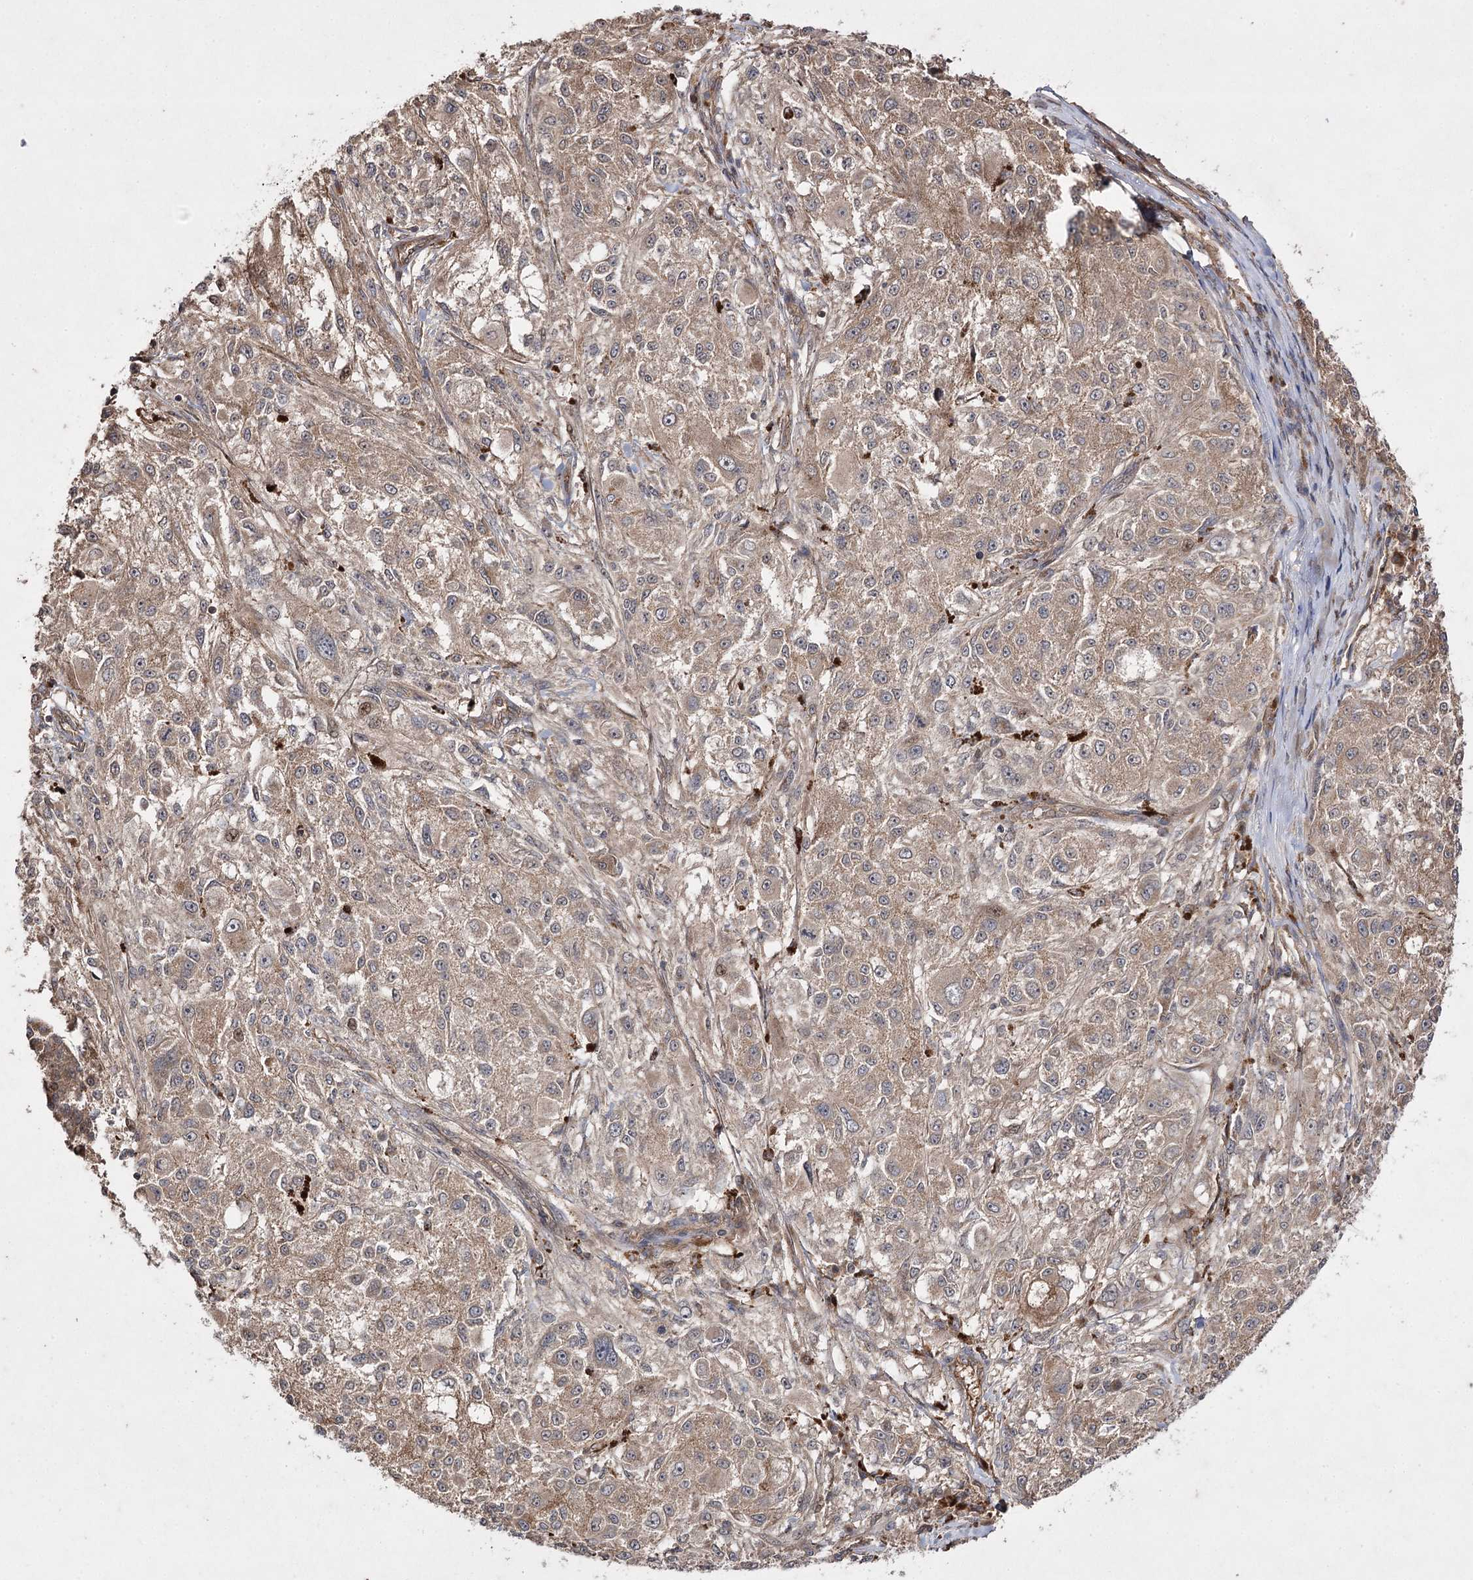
{"staining": {"intensity": "moderate", "quantity": ">75%", "location": "cytoplasmic/membranous"}, "tissue": "melanoma", "cell_type": "Tumor cells", "image_type": "cancer", "snomed": [{"axis": "morphology", "description": "Necrosis, NOS"}, {"axis": "morphology", "description": "Malignant melanoma, NOS"}, {"axis": "topography", "description": "Skin"}], "caption": "Immunohistochemical staining of human melanoma displays moderate cytoplasmic/membranous protein staining in approximately >75% of tumor cells.", "gene": "FANCL", "patient": {"sex": "female", "age": 87}}